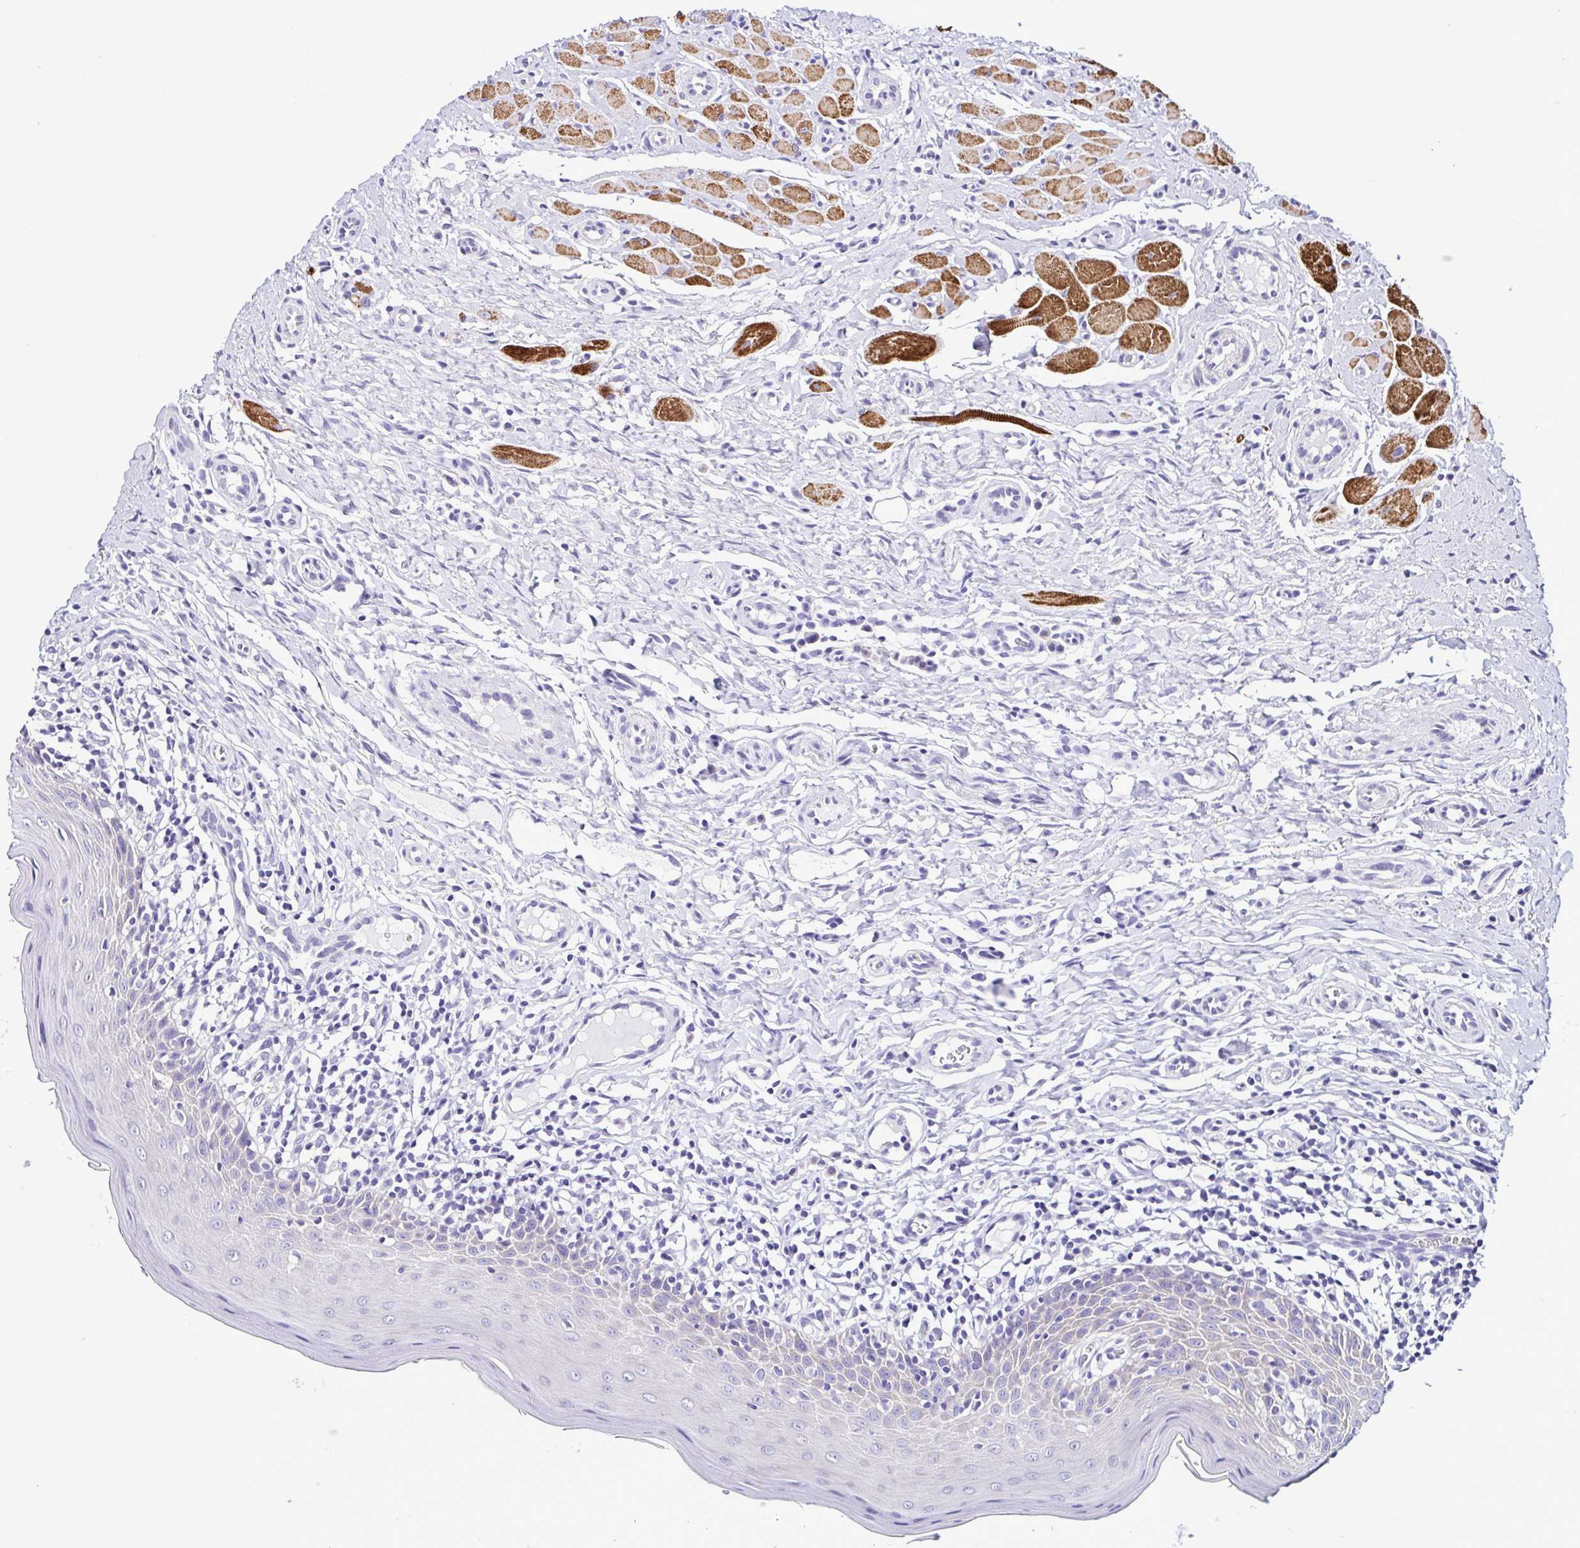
{"staining": {"intensity": "negative", "quantity": "none", "location": "none"}, "tissue": "oral mucosa", "cell_type": "Squamous epithelial cells", "image_type": "normal", "snomed": [{"axis": "morphology", "description": "Normal tissue, NOS"}, {"axis": "topography", "description": "Oral tissue"}, {"axis": "topography", "description": "Tounge, NOS"}], "caption": "DAB (3,3'-diaminobenzidine) immunohistochemical staining of benign human oral mucosa demonstrates no significant positivity in squamous epithelial cells.", "gene": "SRL", "patient": {"sex": "female", "age": 58}}